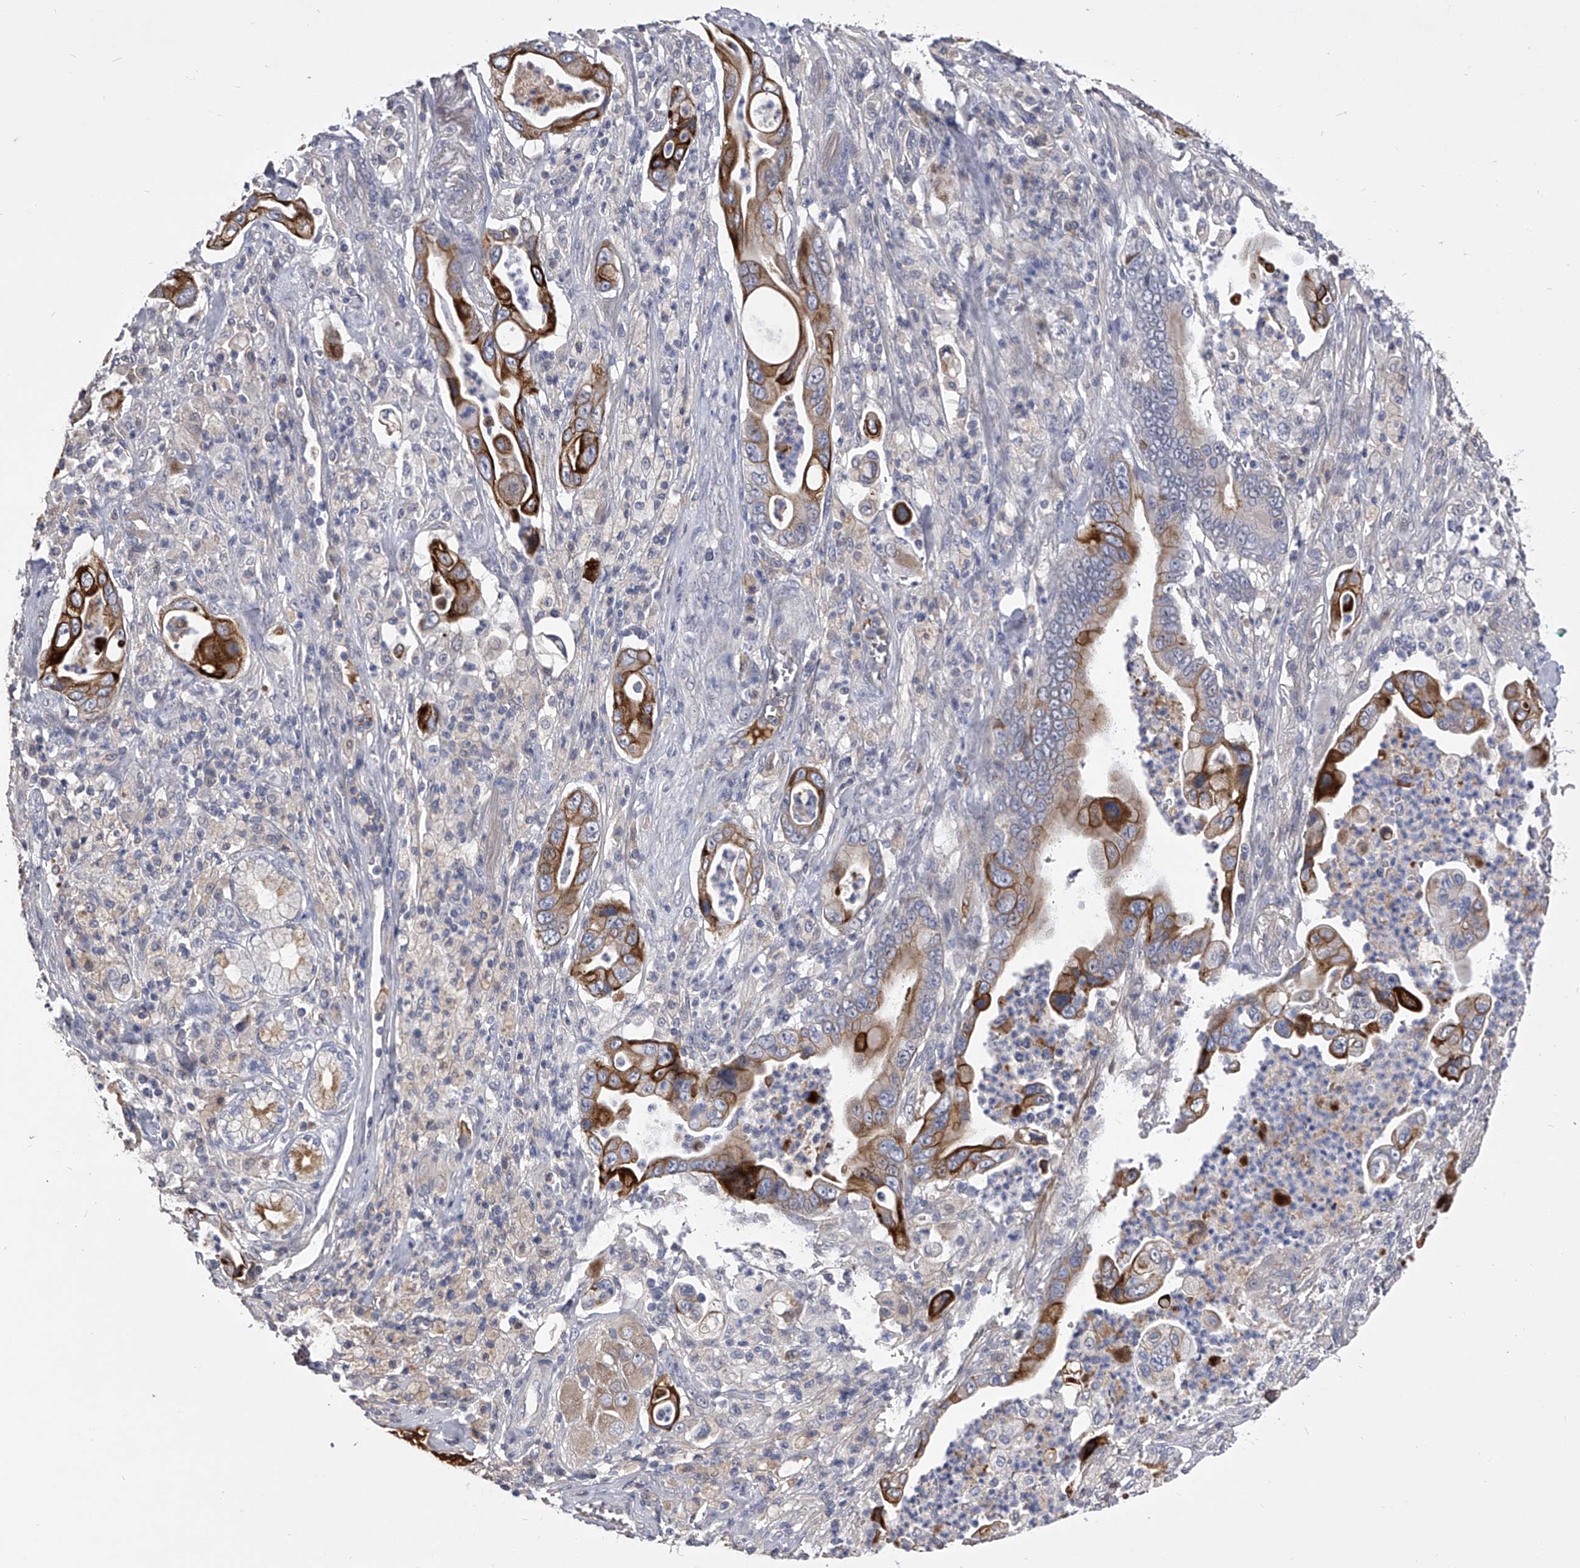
{"staining": {"intensity": "strong", "quantity": "25%-75%", "location": "cytoplasmic/membranous"}, "tissue": "pancreatic cancer", "cell_type": "Tumor cells", "image_type": "cancer", "snomed": [{"axis": "morphology", "description": "Adenocarcinoma, NOS"}, {"axis": "topography", "description": "Pancreas"}], "caption": "Strong cytoplasmic/membranous protein staining is seen in approximately 25%-75% of tumor cells in adenocarcinoma (pancreatic). The staining was performed using DAB (3,3'-diaminobenzidine) to visualize the protein expression in brown, while the nuclei were stained in blue with hematoxylin (Magnification: 20x).", "gene": "MDN1", "patient": {"sex": "male", "age": 78}}